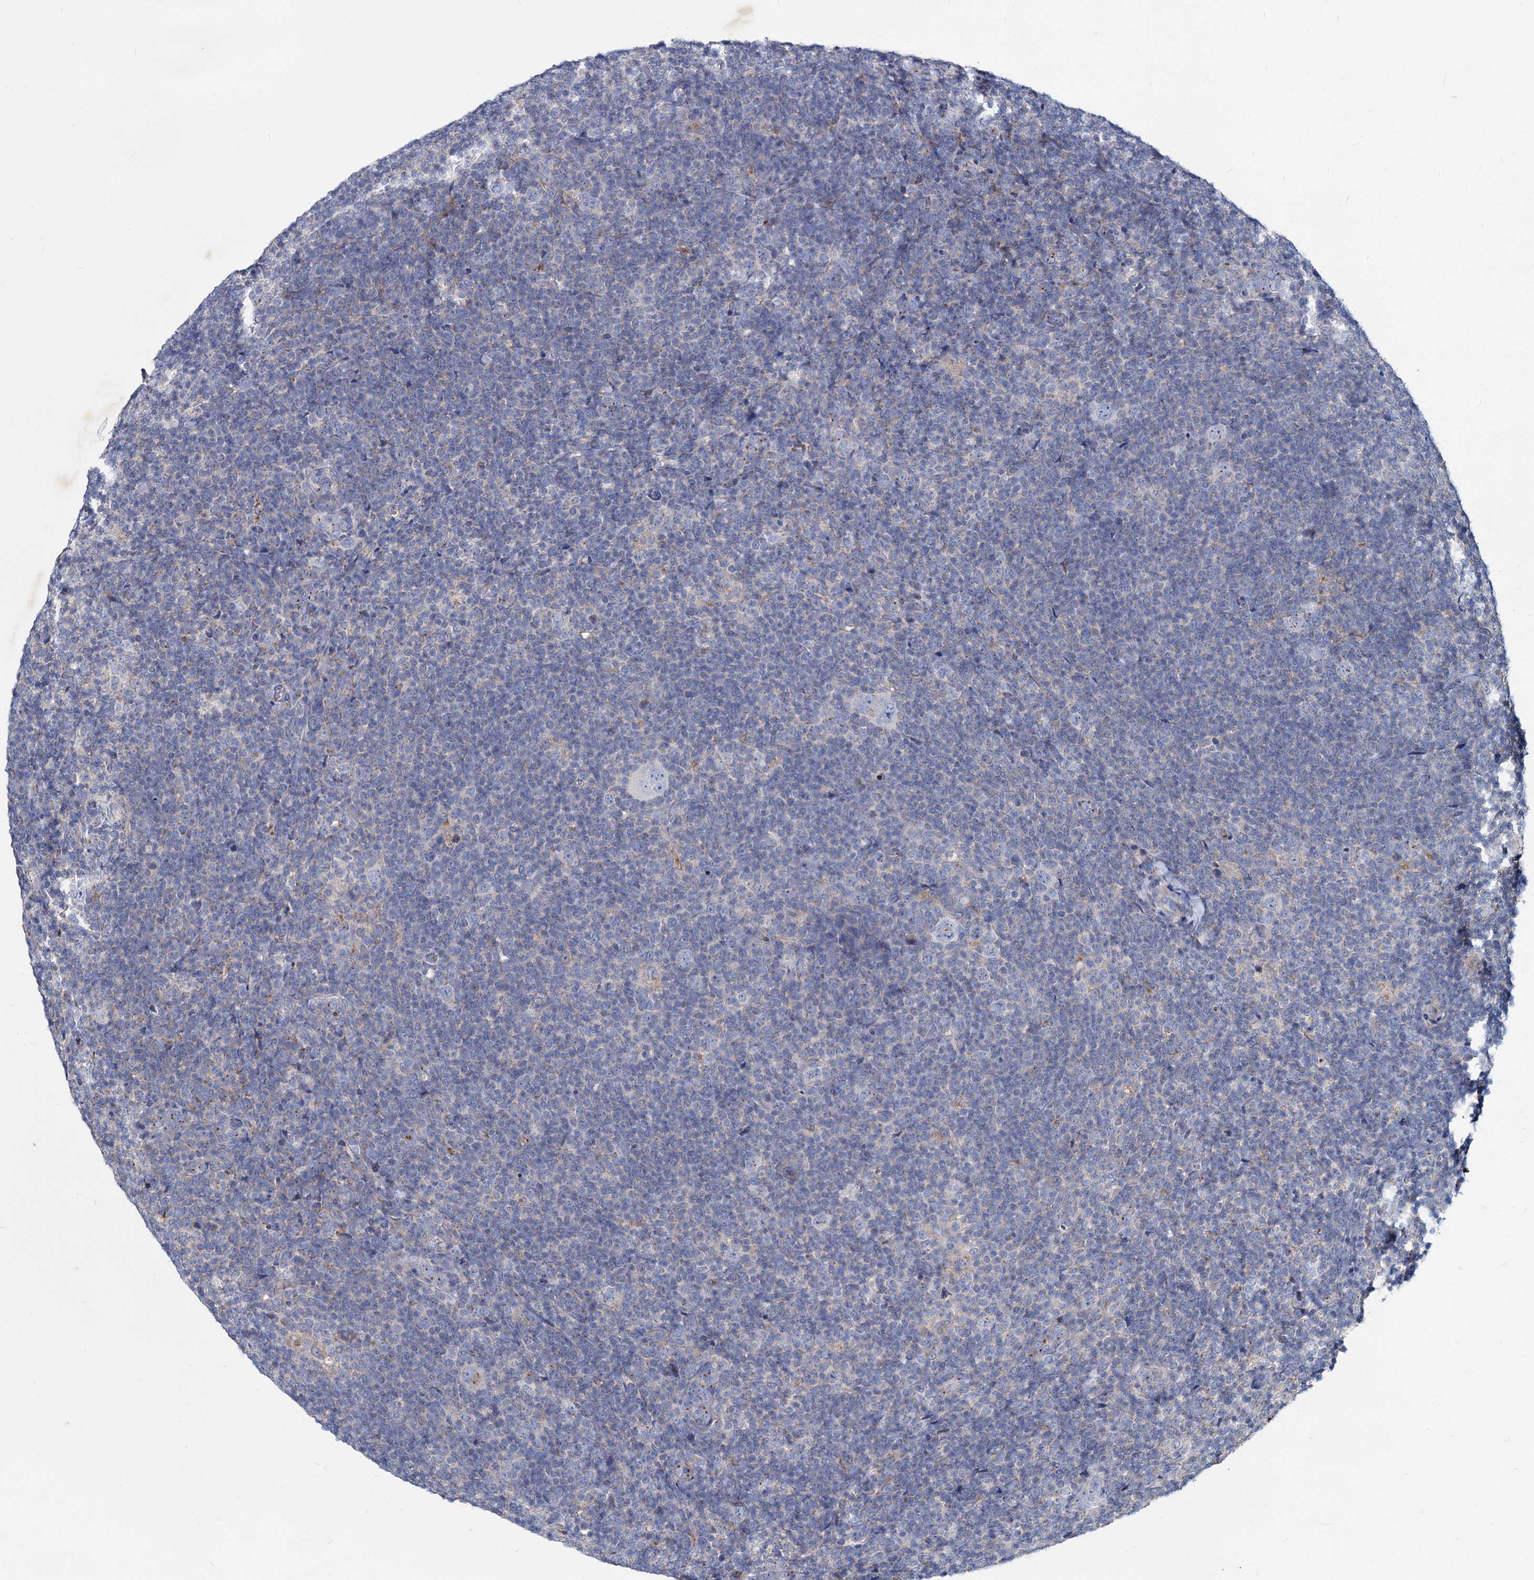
{"staining": {"intensity": "negative", "quantity": "none", "location": "none"}, "tissue": "lymphoma", "cell_type": "Tumor cells", "image_type": "cancer", "snomed": [{"axis": "morphology", "description": "Hodgkin's disease, NOS"}, {"axis": "topography", "description": "Lymph node"}], "caption": "High power microscopy micrograph of an immunohistochemistry image of lymphoma, revealing no significant expression in tumor cells.", "gene": "AGBL4", "patient": {"sex": "female", "age": 57}}